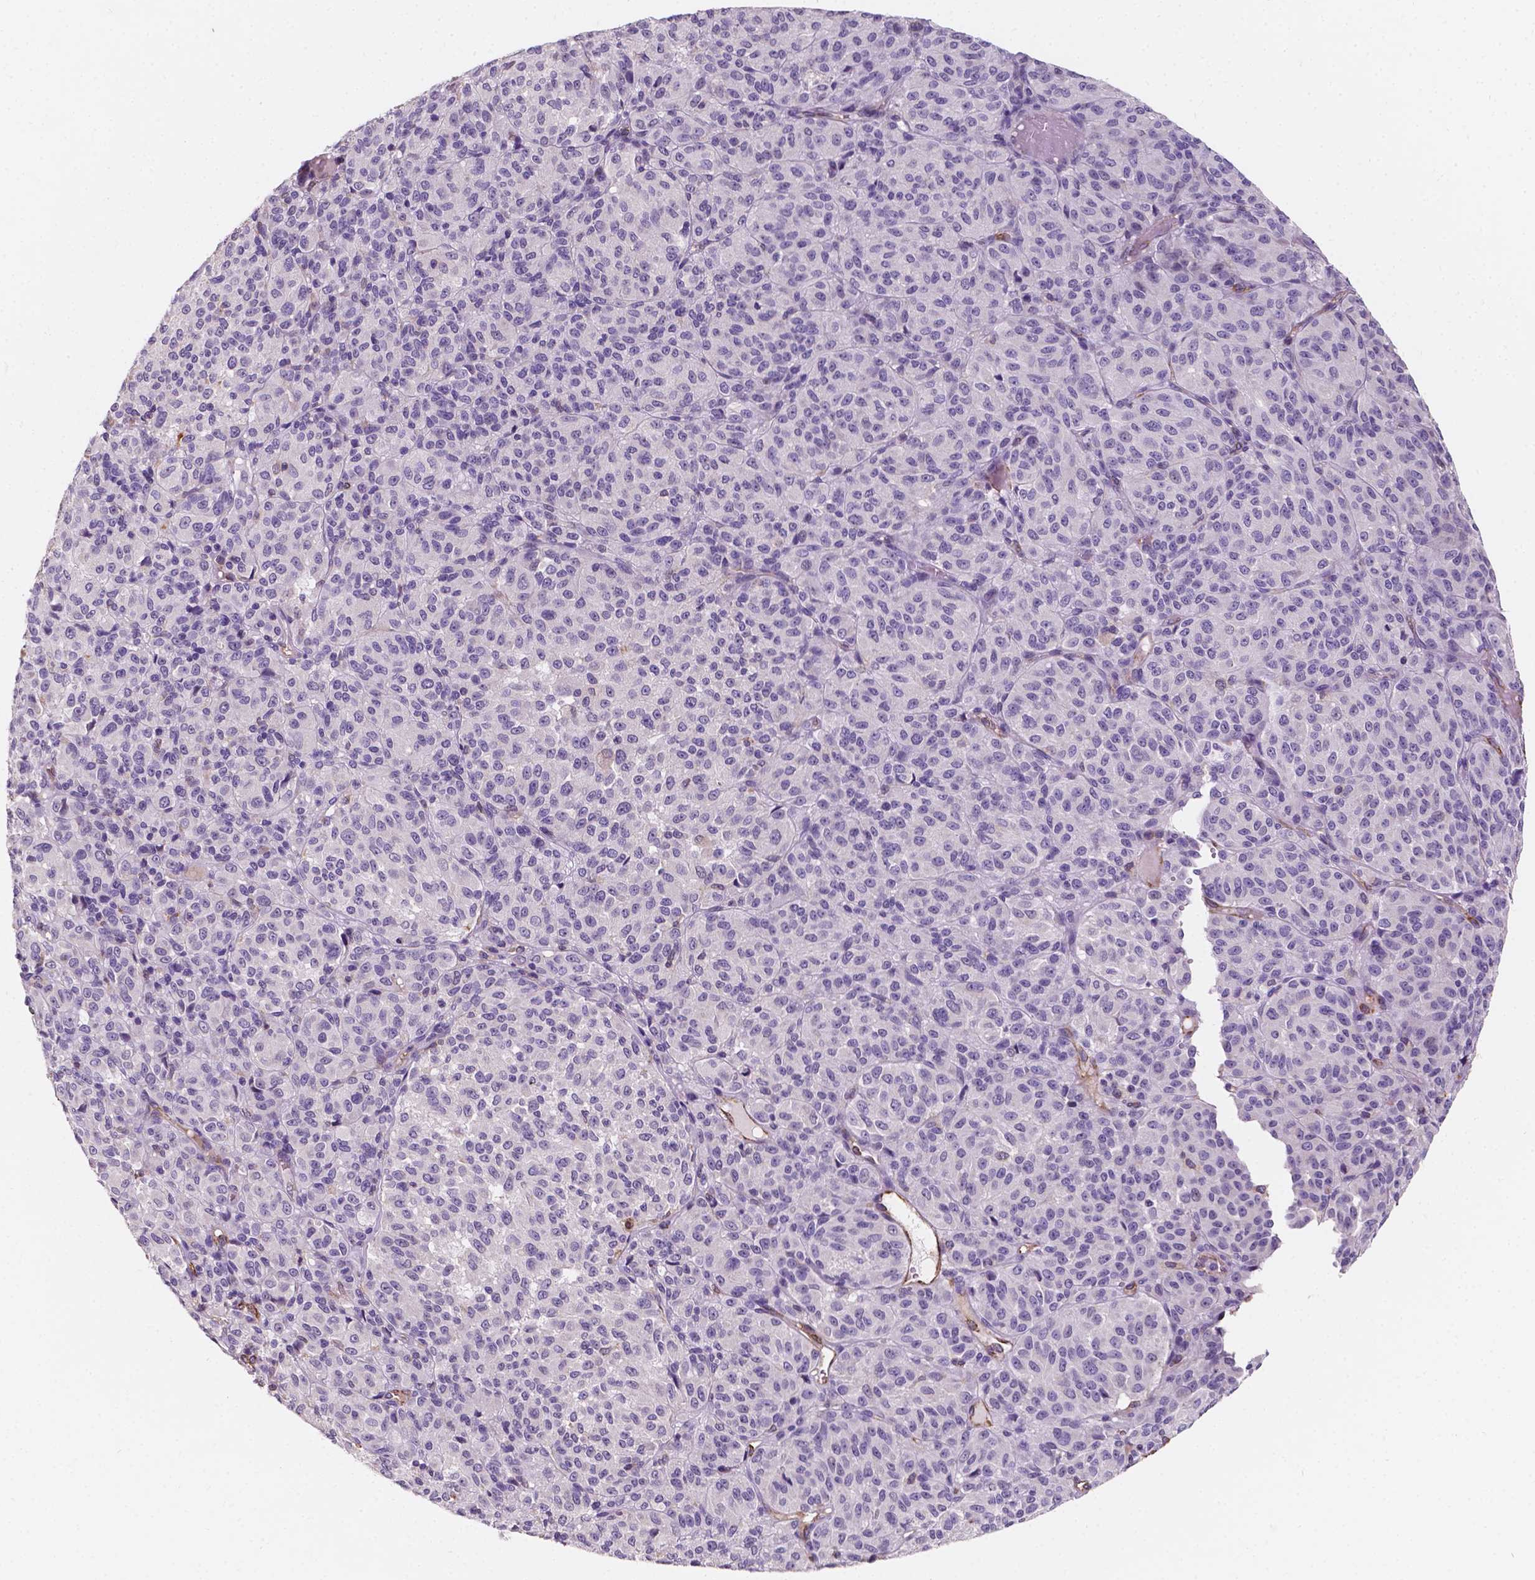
{"staining": {"intensity": "negative", "quantity": "none", "location": "none"}, "tissue": "melanoma", "cell_type": "Tumor cells", "image_type": "cancer", "snomed": [{"axis": "morphology", "description": "Malignant melanoma, Metastatic site"}, {"axis": "topography", "description": "Brain"}], "caption": "Immunohistochemistry (IHC) image of neoplastic tissue: melanoma stained with DAB (3,3'-diaminobenzidine) shows no significant protein expression in tumor cells.", "gene": "SLC22A4", "patient": {"sex": "female", "age": 56}}